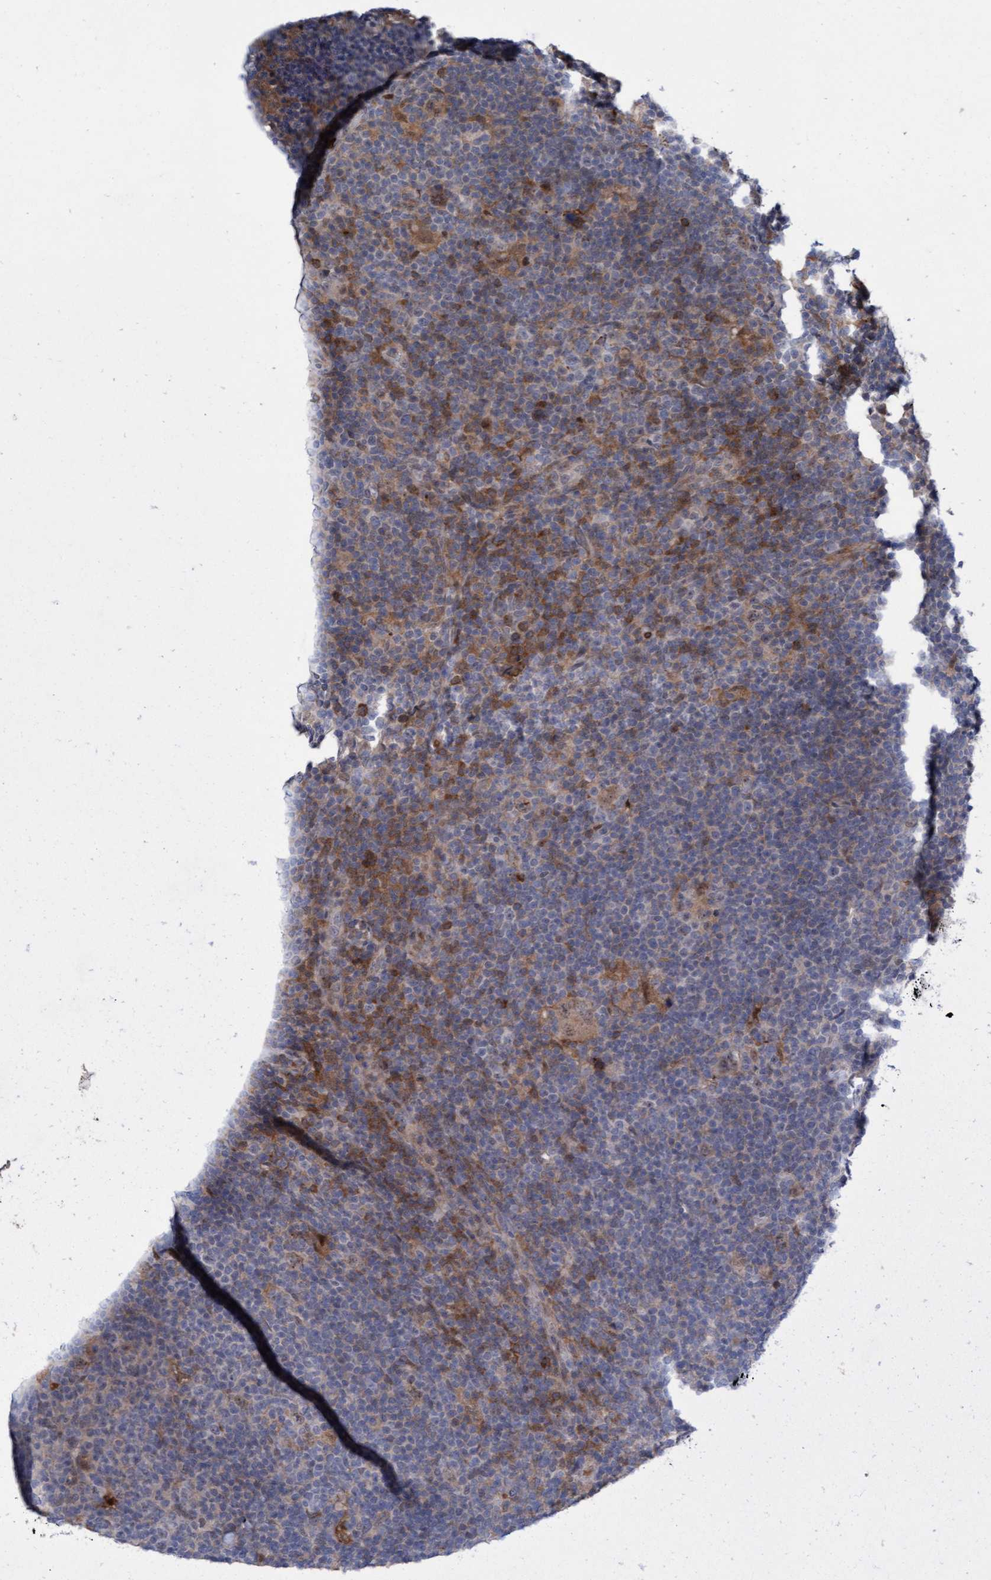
{"staining": {"intensity": "negative", "quantity": "none", "location": "none"}, "tissue": "lymphoma", "cell_type": "Tumor cells", "image_type": "cancer", "snomed": [{"axis": "morphology", "description": "Hodgkin's disease, NOS"}, {"axis": "topography", "description": "Lymph node"}], "caption": "Immunohistochemistry photomicrograph of neoplastic tissue: human lymphoma stained with DAB shows no significant protein positivity in tumor cells.", "gene": "RAP1GAP2", "patient": {"sex": "female", "age": 57}}